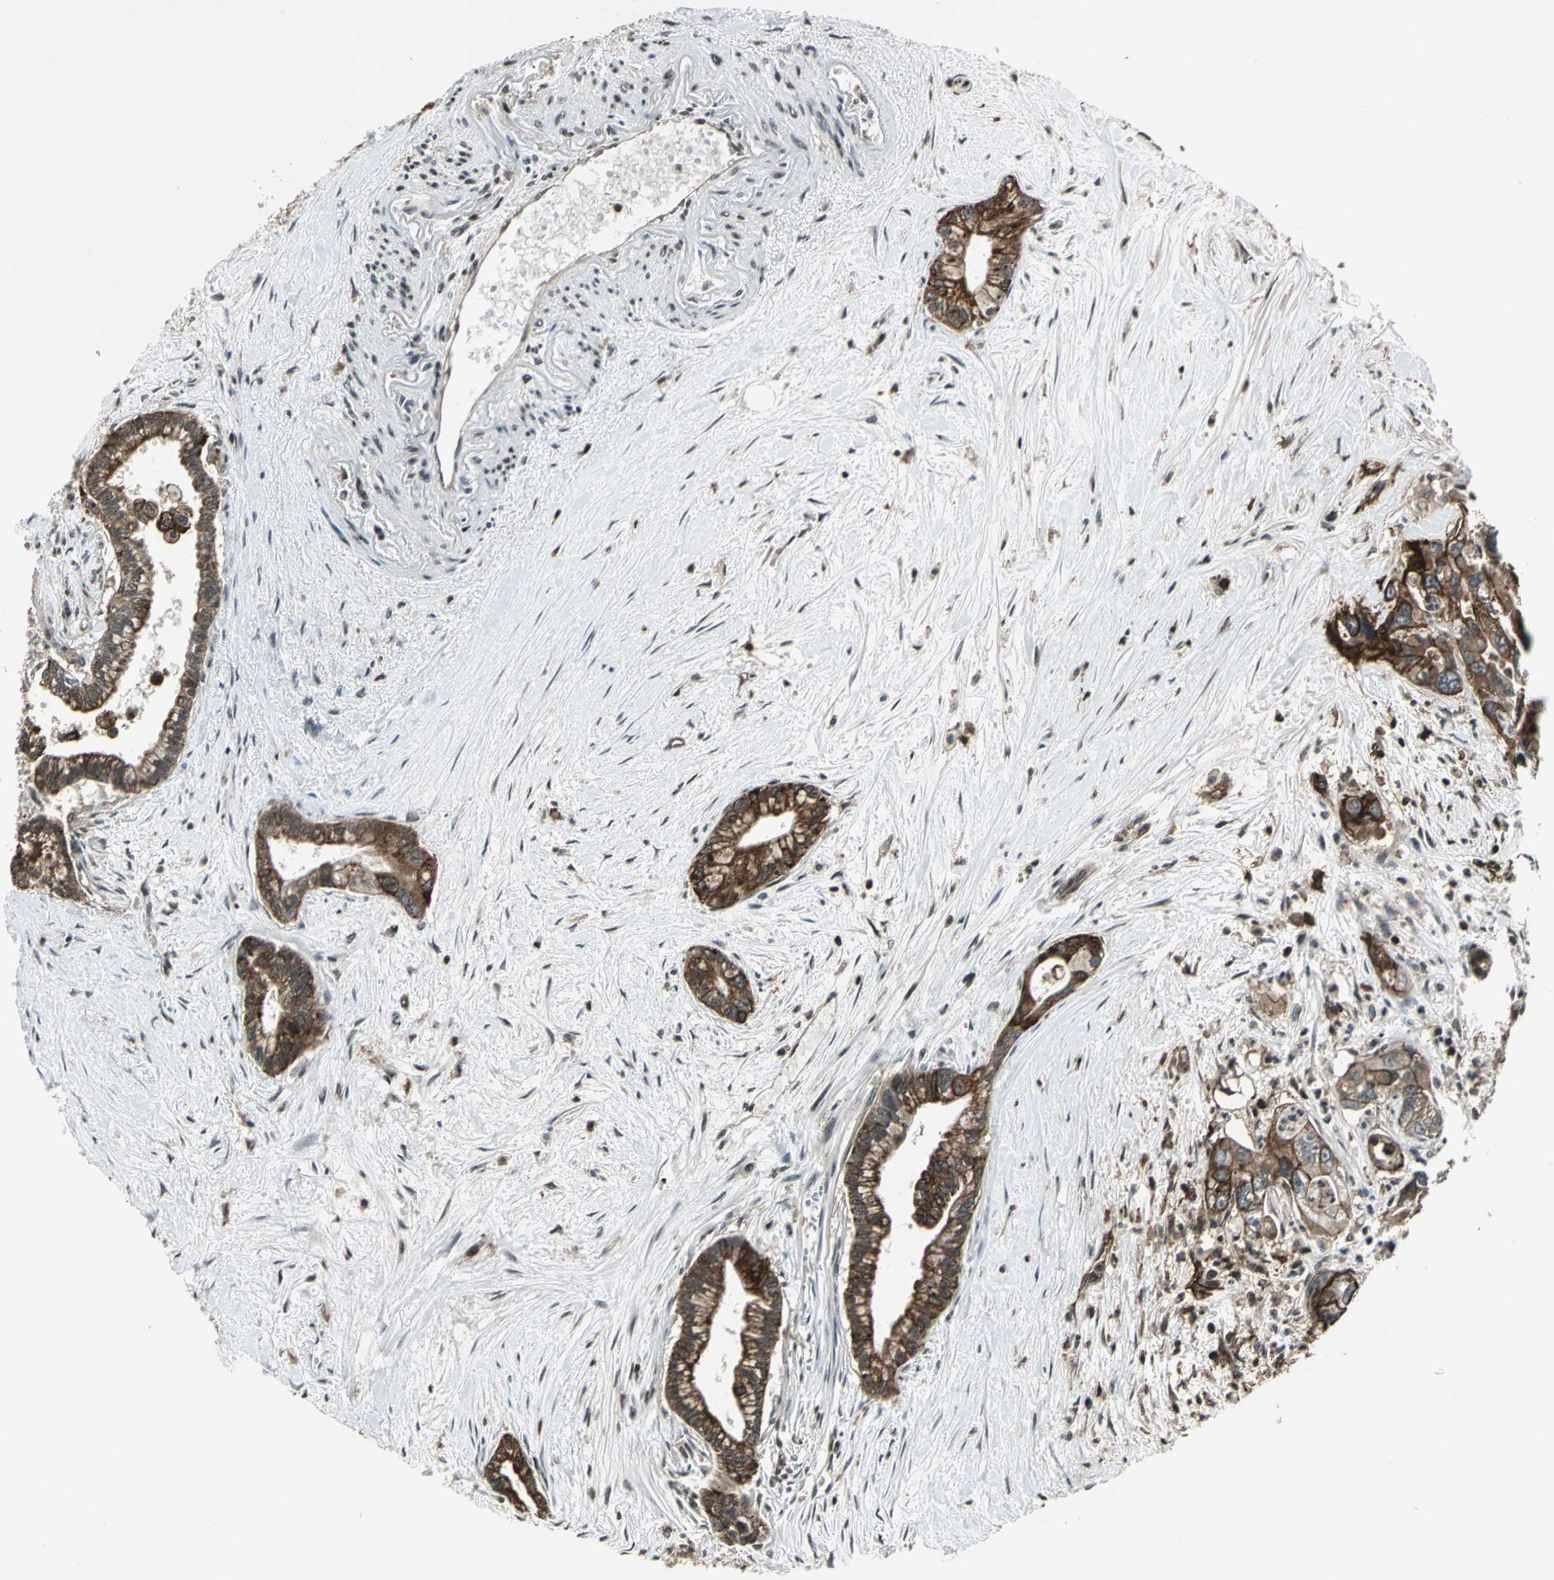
{"staining": {"intensity": "strong", "quantity": ">75%", "location": "cytoplasmic/membranous"}, "tissue": "pancreatic cancer", "cell_type": "Tumor cells", "image_type": "cancer", "snomed": [{"axis": "morphology", "description": "Adenocarcinoma, NOS"}, {"axis": "topography", "description": "Pancreas"}], "caption": "Protein staining of pancreatic adenocarcinoma tissue displays strong cytoplasmic/membranous expression in about >75% of tumor cells.", "gene": "NR2C2", "patient": {"sex": "male", "age": 70}}